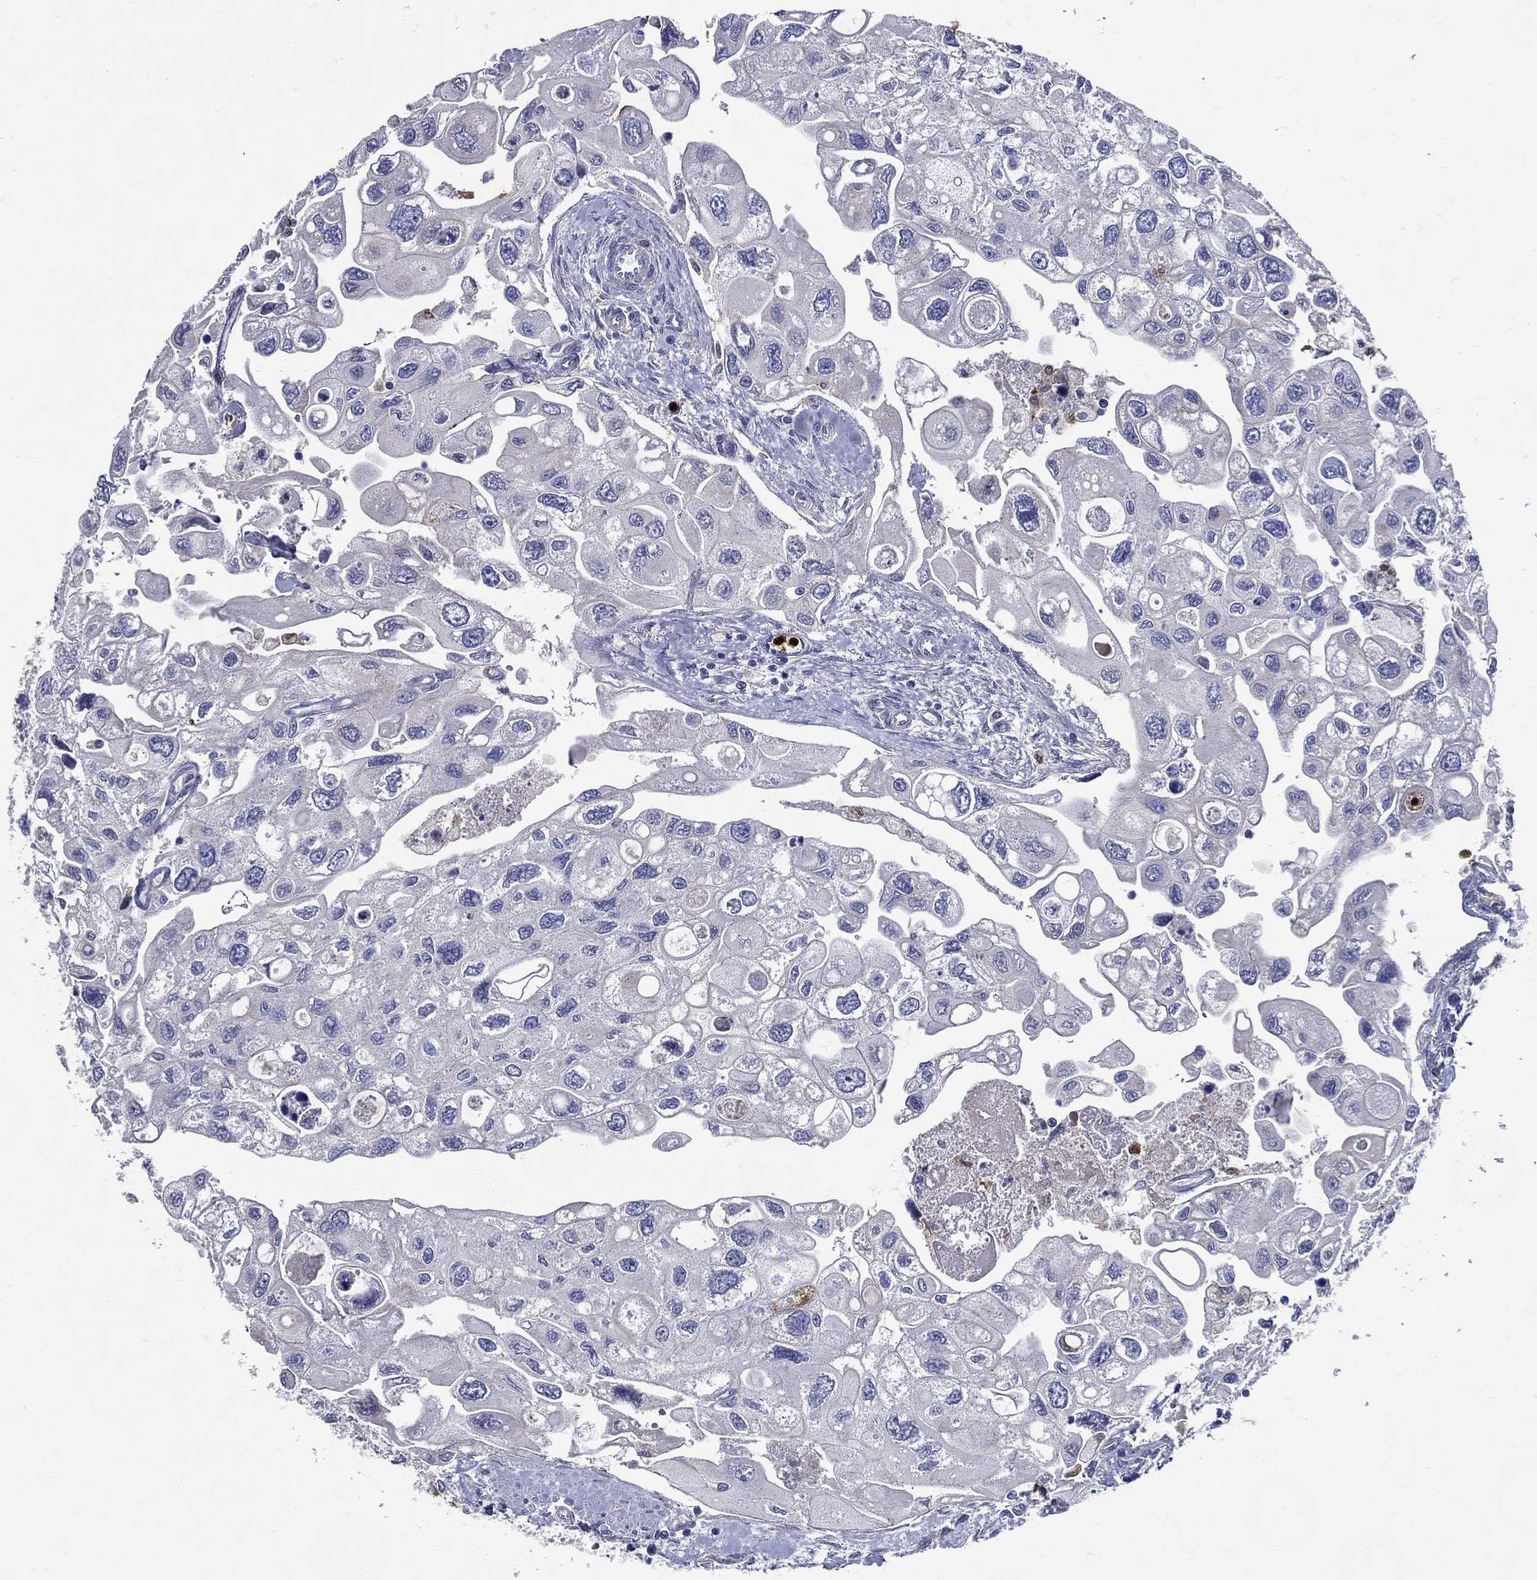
{"staining": {"intensity": "negative", "quantity": "none", "location": "none"}, "tissue": "urothelial cancer", "cell_type": "Tumor cells", "image_type": "cancer", "snomed": [{"axis": "morphology", "description": "Urothelial carcinoma, High grade"}, {"axis": "topography", "description": "Urinary bladder"}], "caption": "This is a histopathology image of immunohistochemistry (IHC) staining of urothelial cancer, which shows no positivity in tumor cells.", "gene": "GPR171", "patient": {"sex": "male", "age": 59}}